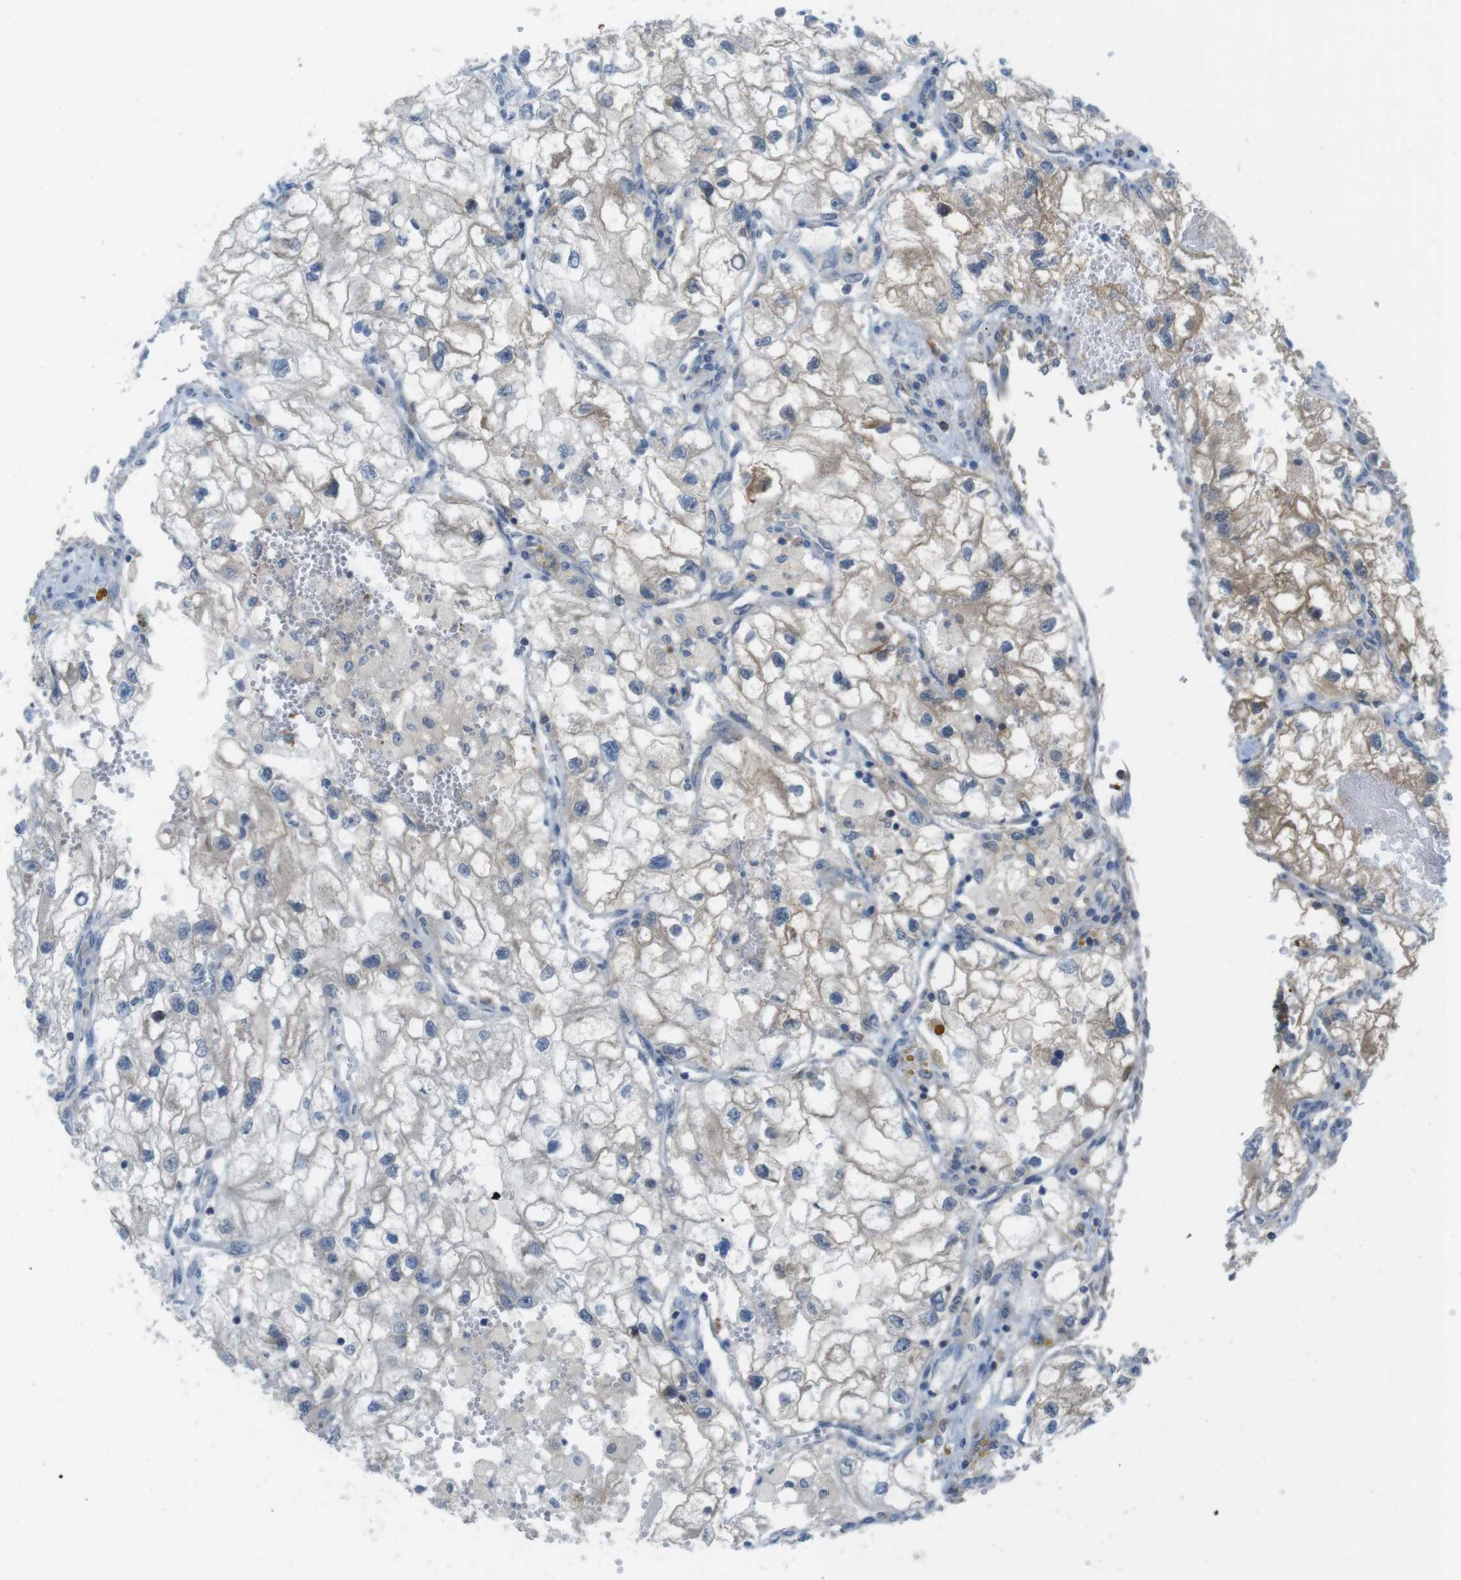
{"staining": {"intensity": "weak", "quantity": "<25%", "location": "cytoplasmic/membranous"}, "tissue": "renal cancer", "cell_type": "Tumor cells", "image_type": "cancer", "snomed": [{"axis": "morphology", "description": "Adenocarcinoma, NOS"}, {"axis": "topography", "description": "Kidney"}], "caption": "Immunohistochemistry (IHC) image of neoplastic tissue: adenocarcinoma (renal) stained with DAB displays no significant protein positivity in tumor cells.", "gene": "MTHFD1", "patient": {"sex": "female", "age": 70}}